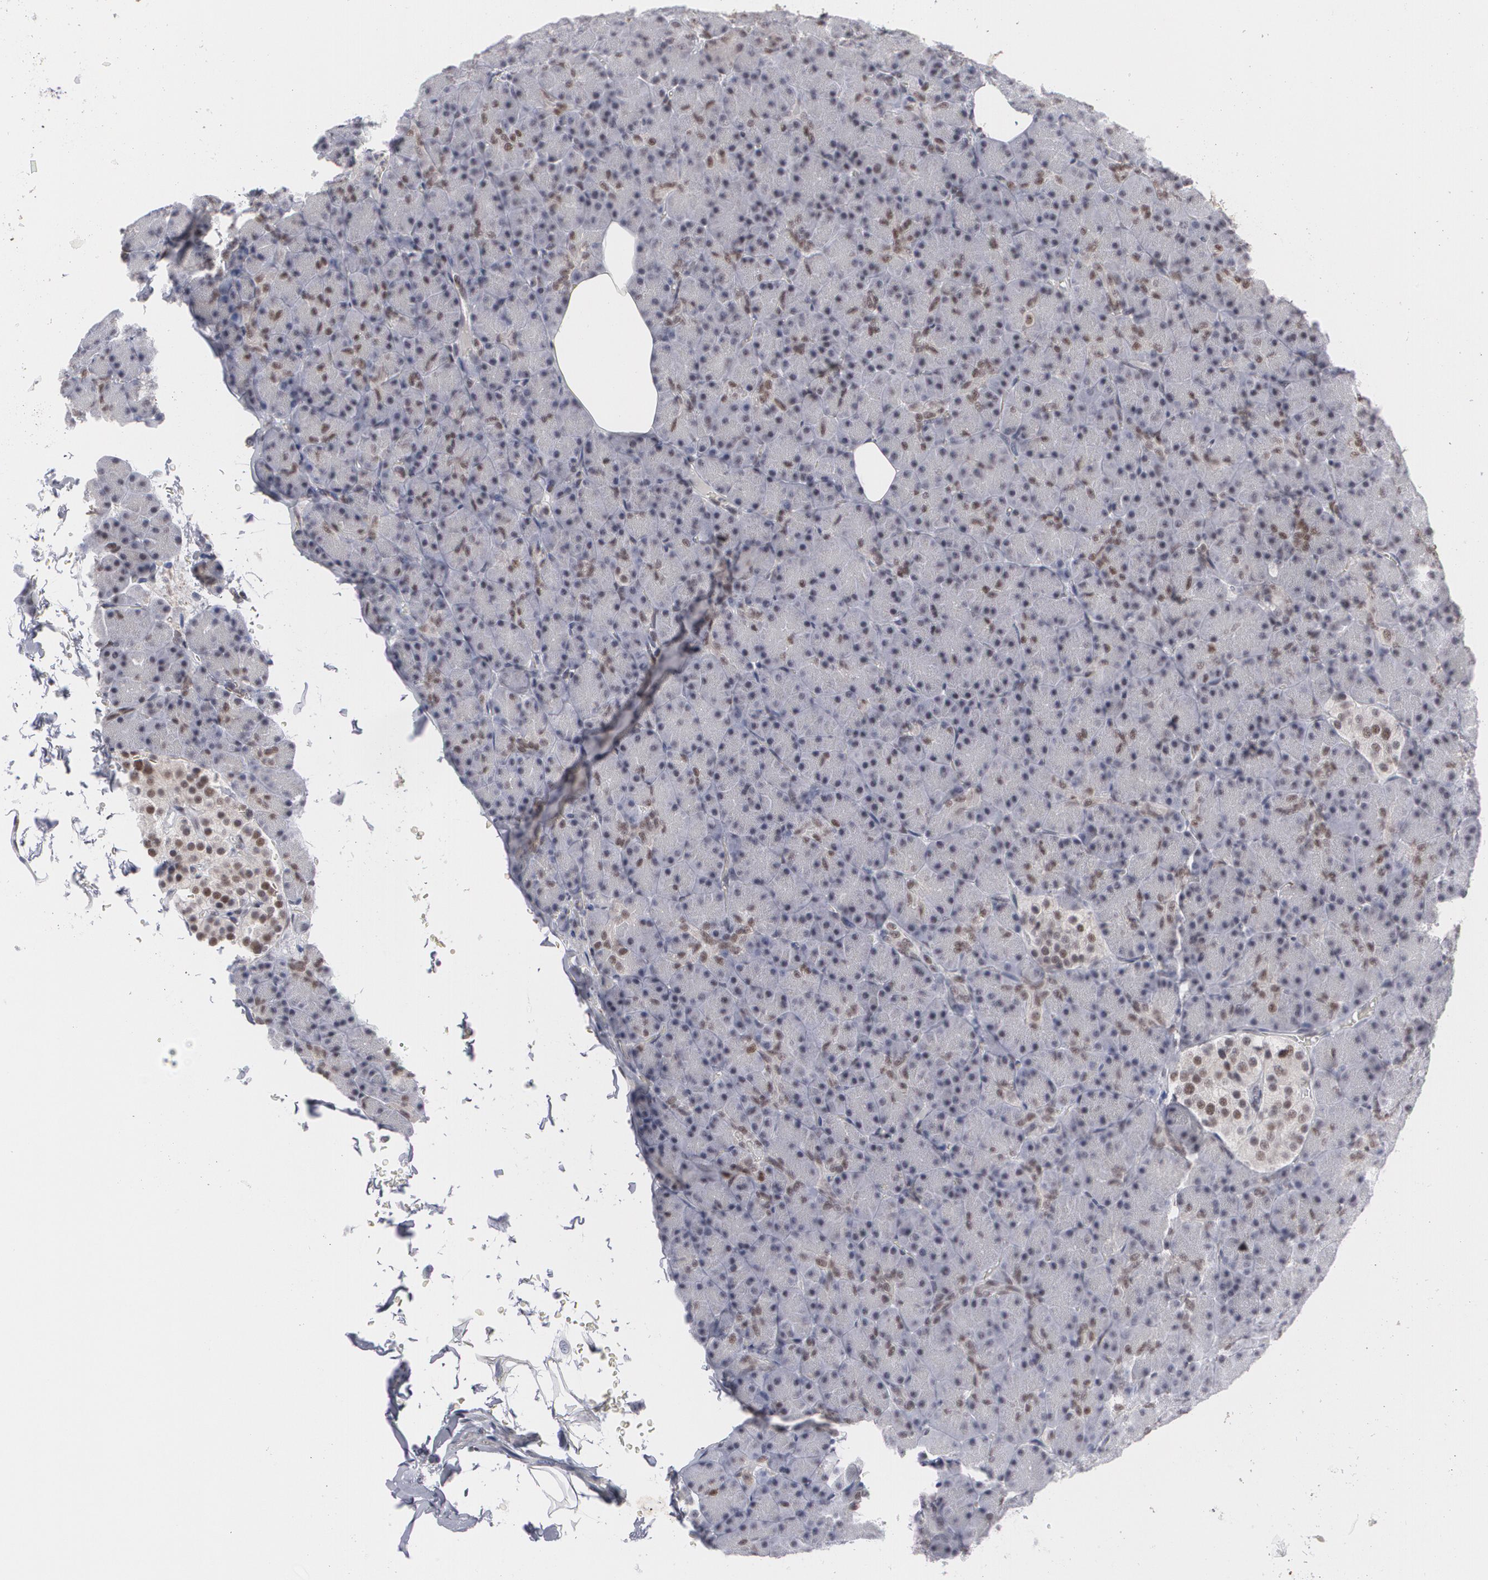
{"staining": {"intensity": "moderate", "quantity": "<25%", "location": "nuclear"}, "tissue": "pancreas", "cell_type": "Exocrine glandular cells", "image_type": "normal", "snomed": [{"axis": "morphology", "description": "Normal tissue, NOS"}, {"axis": "topography", "description": "Pancreas"}], "caption": "Immunohistochemical staining of unremarkable pancreas demonstrates moderate nuclear protein expression in approximately <25% of exocrine glandular cells.", "gene": "MCL1", "patient": {"sex": "female", "age": 43}}